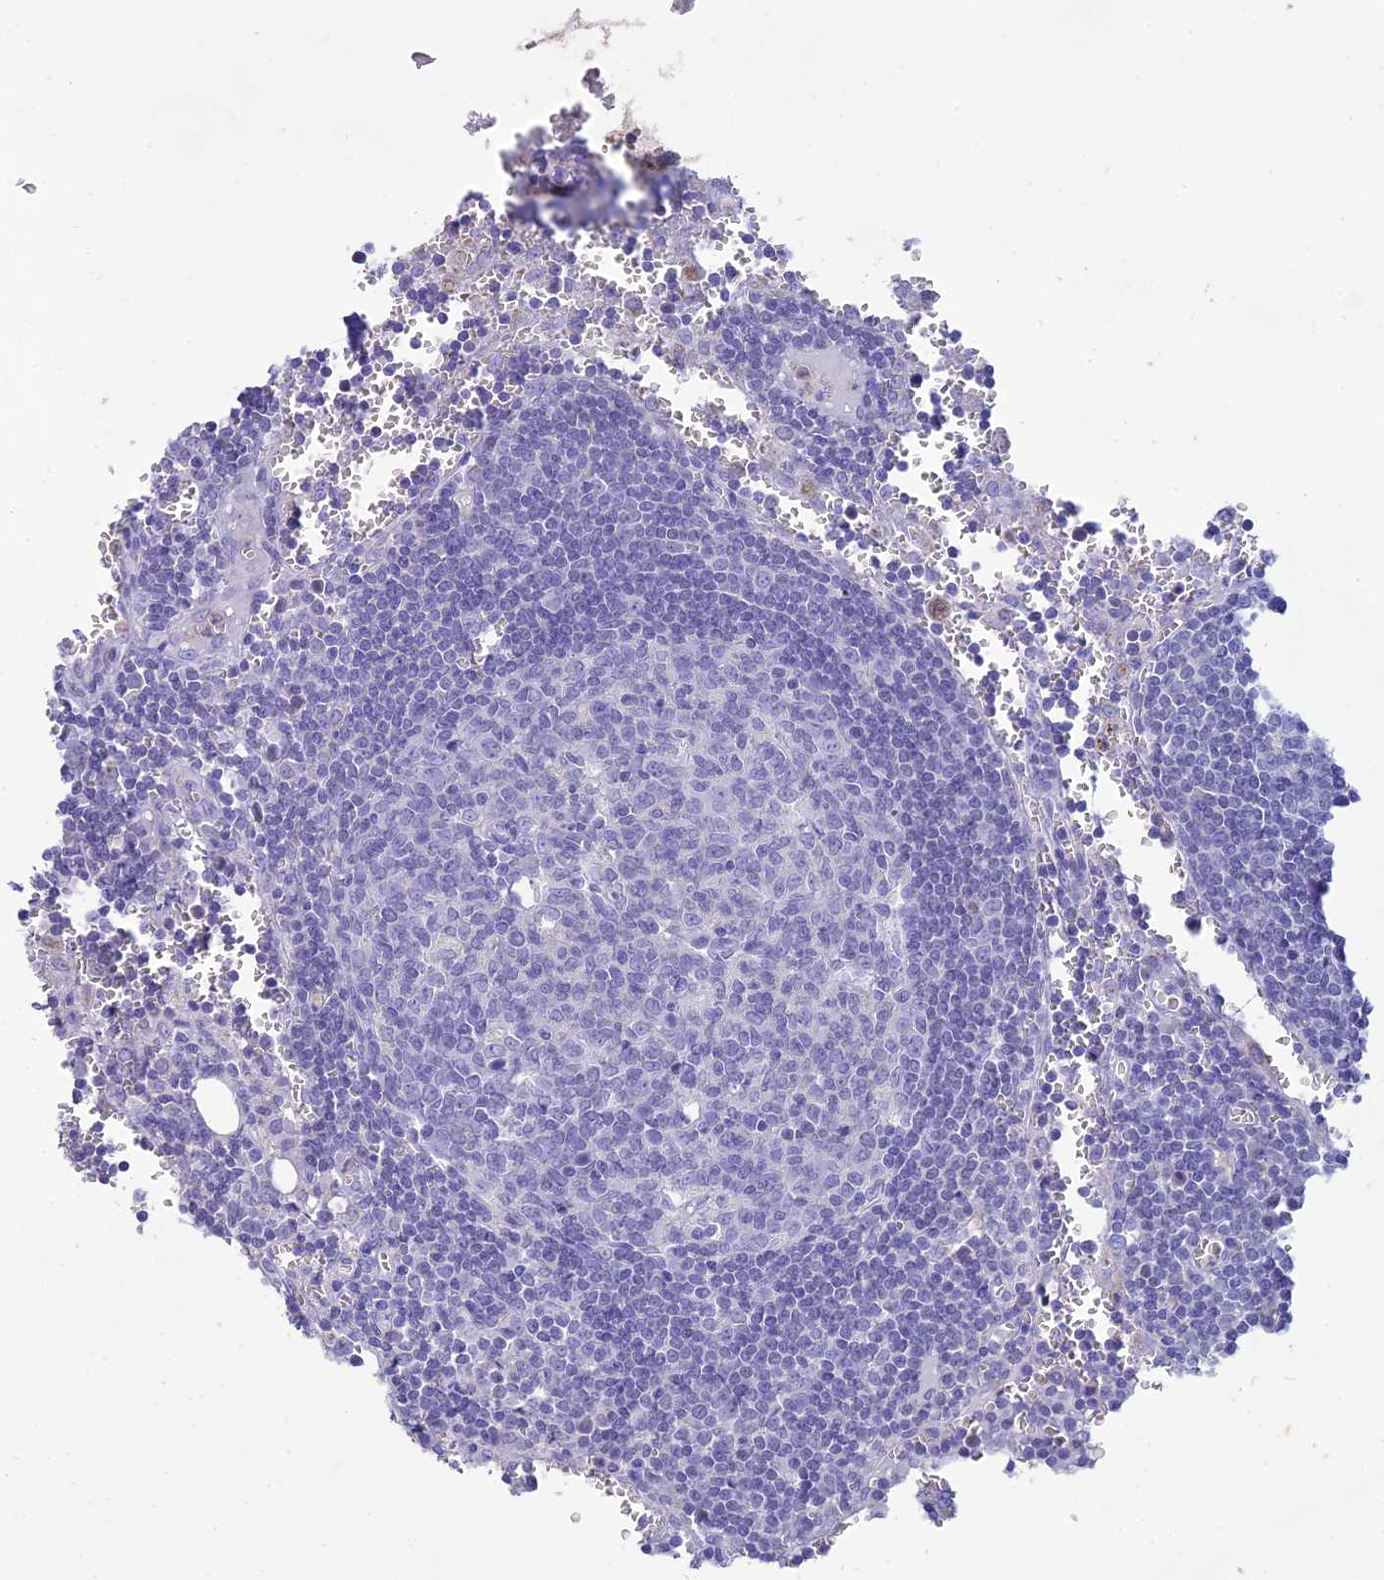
{"staining": {"intensity": "negative", "quantity": "none", "location": "none"}, "tissue": "lymph node", "cell_type": "Germinal center cells", "image_type": "normal", "snomed": [{"axis": "morphology", "description": "Normal tissue, NOS"}, {"axis": "topography", "description": "Lymph node"}], "caption": "The photomicrograph reveals no staining of germinal center cells in unremarkable lymph node.", "gene": "MAL2", "patient": {"sex": "female", "age": 73}}